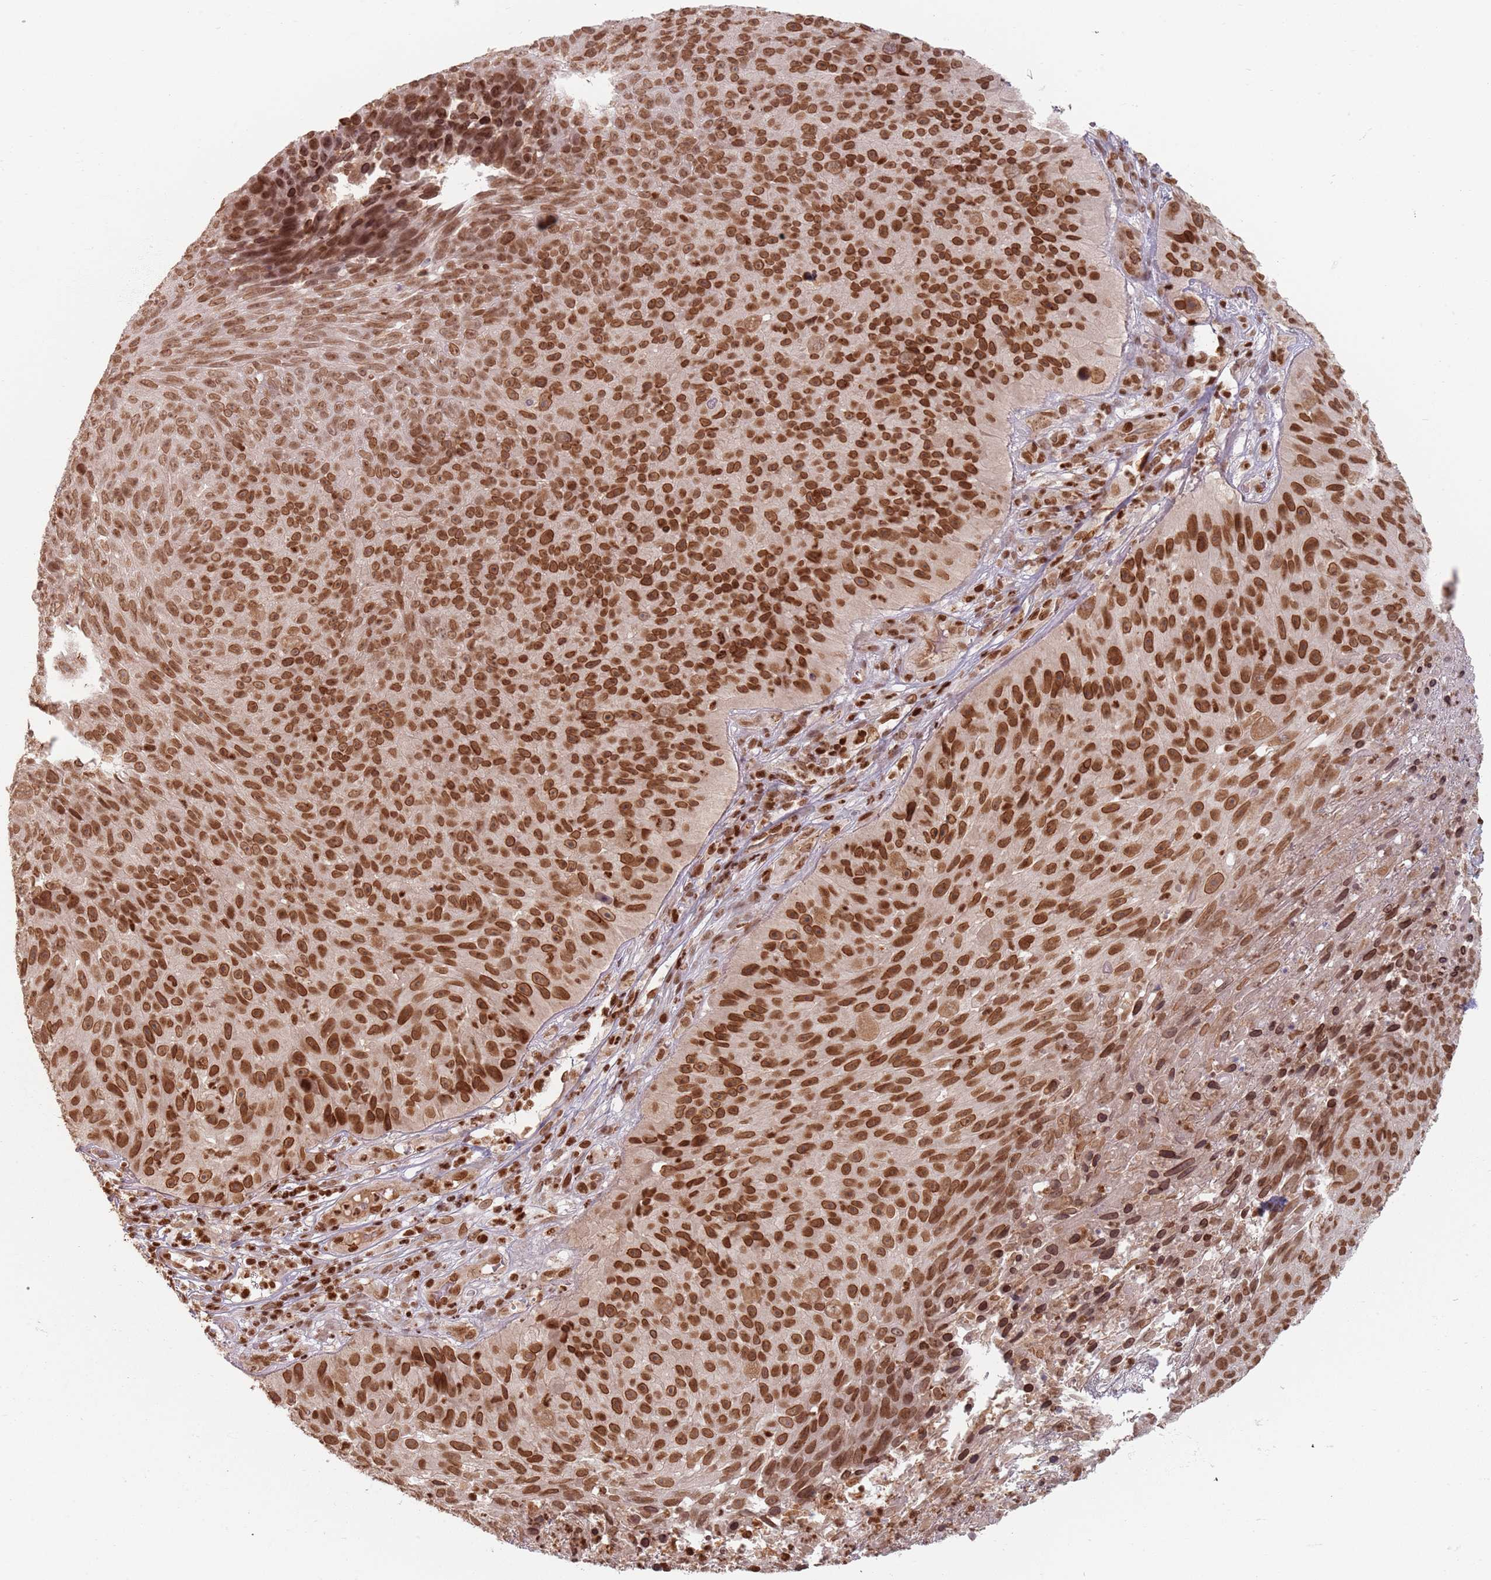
{"staining": {"intensity": "strong", "quantity": ">75%", "location": "cytoplasmic/membranous,nuclear"}, "tissue": "skin cancer", "cell_type": "Tumor cells", "image_type": "cancer", "snomed": [{"axis": "morphology", "description": "Squamous cell carcinoma, NOS"}, {"axis": "topography", "description": "Skin"}], "caption": "Immunohistochemical staining of human skin cancer exhibits strong cytoplasmic/membranous and nuclear protein positivity in approximately >75% of tumor cells.", "gene": "NUP50", "patient": {"sex": "female", "age": 87}}